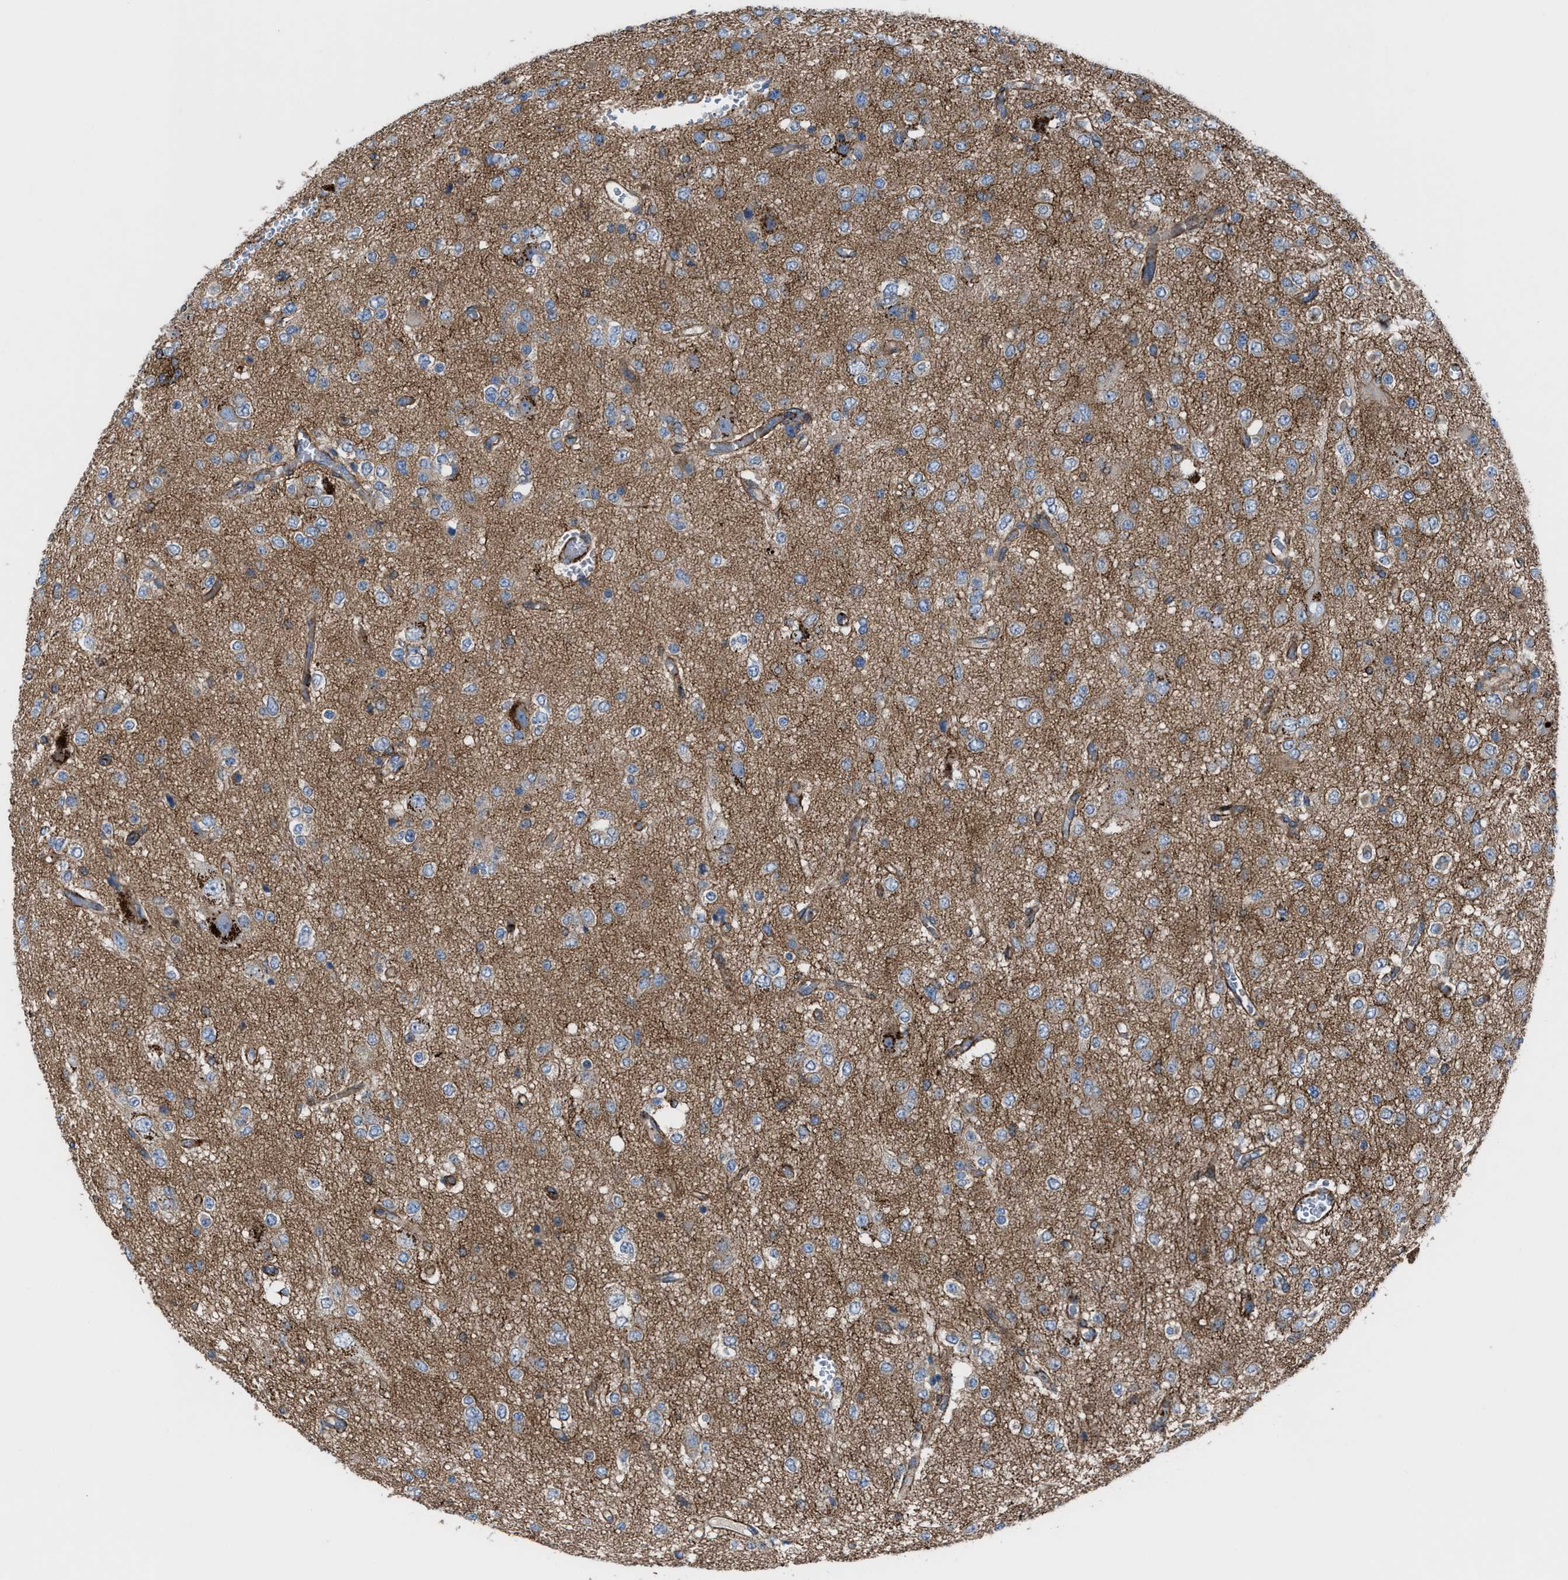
{"staining": {"intensity": "weak", "quantity": "25%-75%", "location": "cytoplasmic/membranous"}, "tissue": "glioma", "cell_type": "Tumor cells", "image_type": "cancer", "snomed": [{"axis": "morphology", "description": "Glioma, malignant, Low grade"}, {"axis": "topography", "description": "Brain"}], "caption": "Glioma stained for a protein (brown) displays weak cytoplasmic/membranous positive expression in approximately 25%-75% of tumor cells.", "gene": "AGPAT2", "patient": {"sex": "male", "age": 38}}